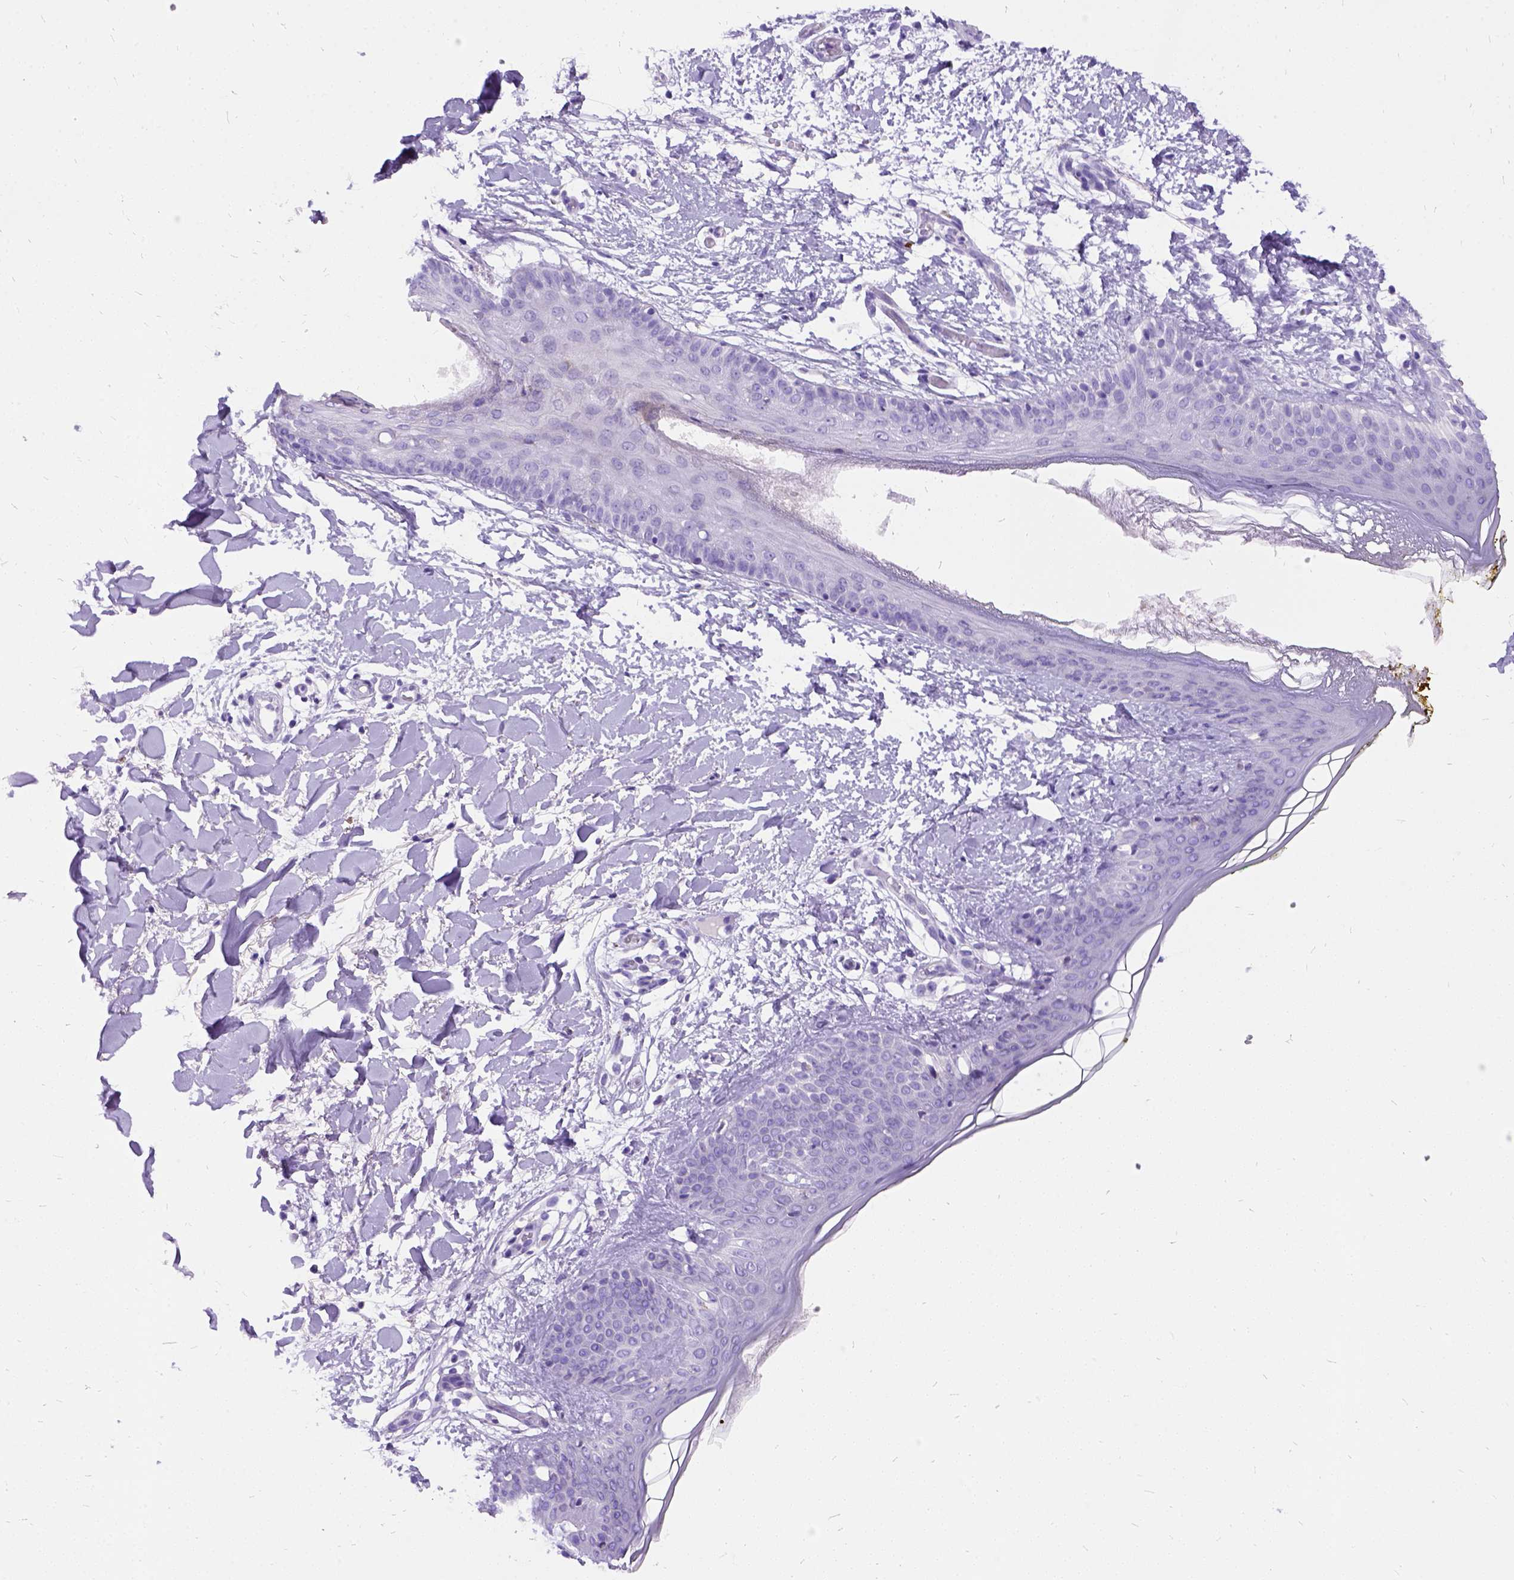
{"staining": {"intensity": "negative", "quantity": "none", "location": "none"}, "tissue": "skin", "cell_type": "Fibroblasts", "image_type": "normal", "snomed": [{"axis": "morphology", "description": "Normal tissue, NOS"}, {"axis": "topography", "description": "Skin"}], "caption": "A high-resolution image shows immunohistochemistry staining of normal skin, which reveals no significant expression in fibroblasts.", "gene": "ENSG00000254979", "patient": {"sex": "female", "age": 34}}